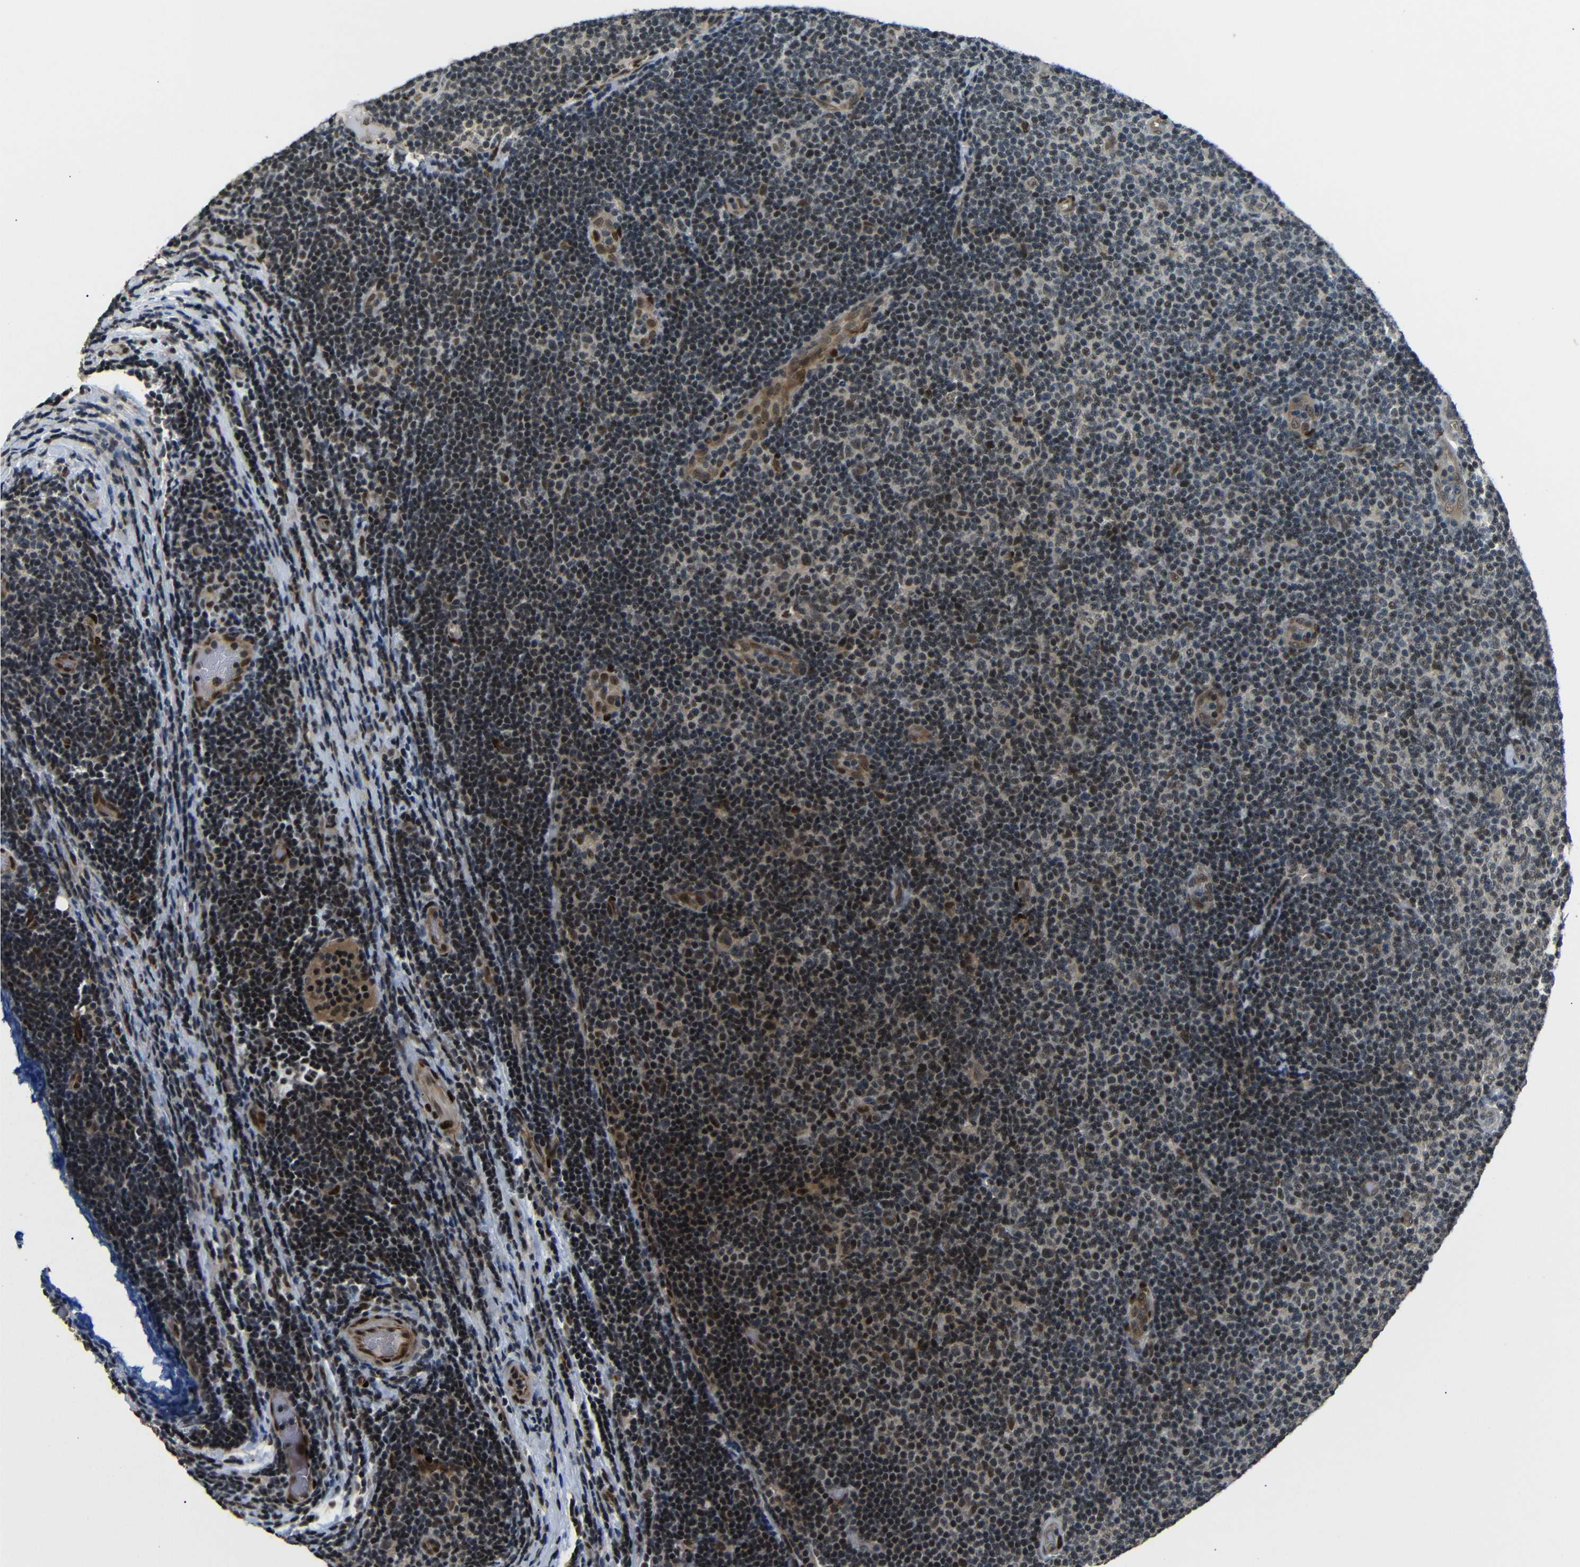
{"staining": {"intensity": "moderate", "quantity": ">75%", "location": "nuclear"}, "tissue": "lymphoma", "cell_type": "Tumor cells", "image_type": "cancer", "snomed": [{"axis": "morphology", "description": "Malignant lymphoma, non-Hodgkin's type, Low grade"}, {"axis": "topography", "description": "Lymph node"}], "caption": "Moderate nuclear staining is seen in approximately >75% of tumor cells in lymphoma.", "gene": "TBX2", "patient": {"sex": "male", "age": 83}}